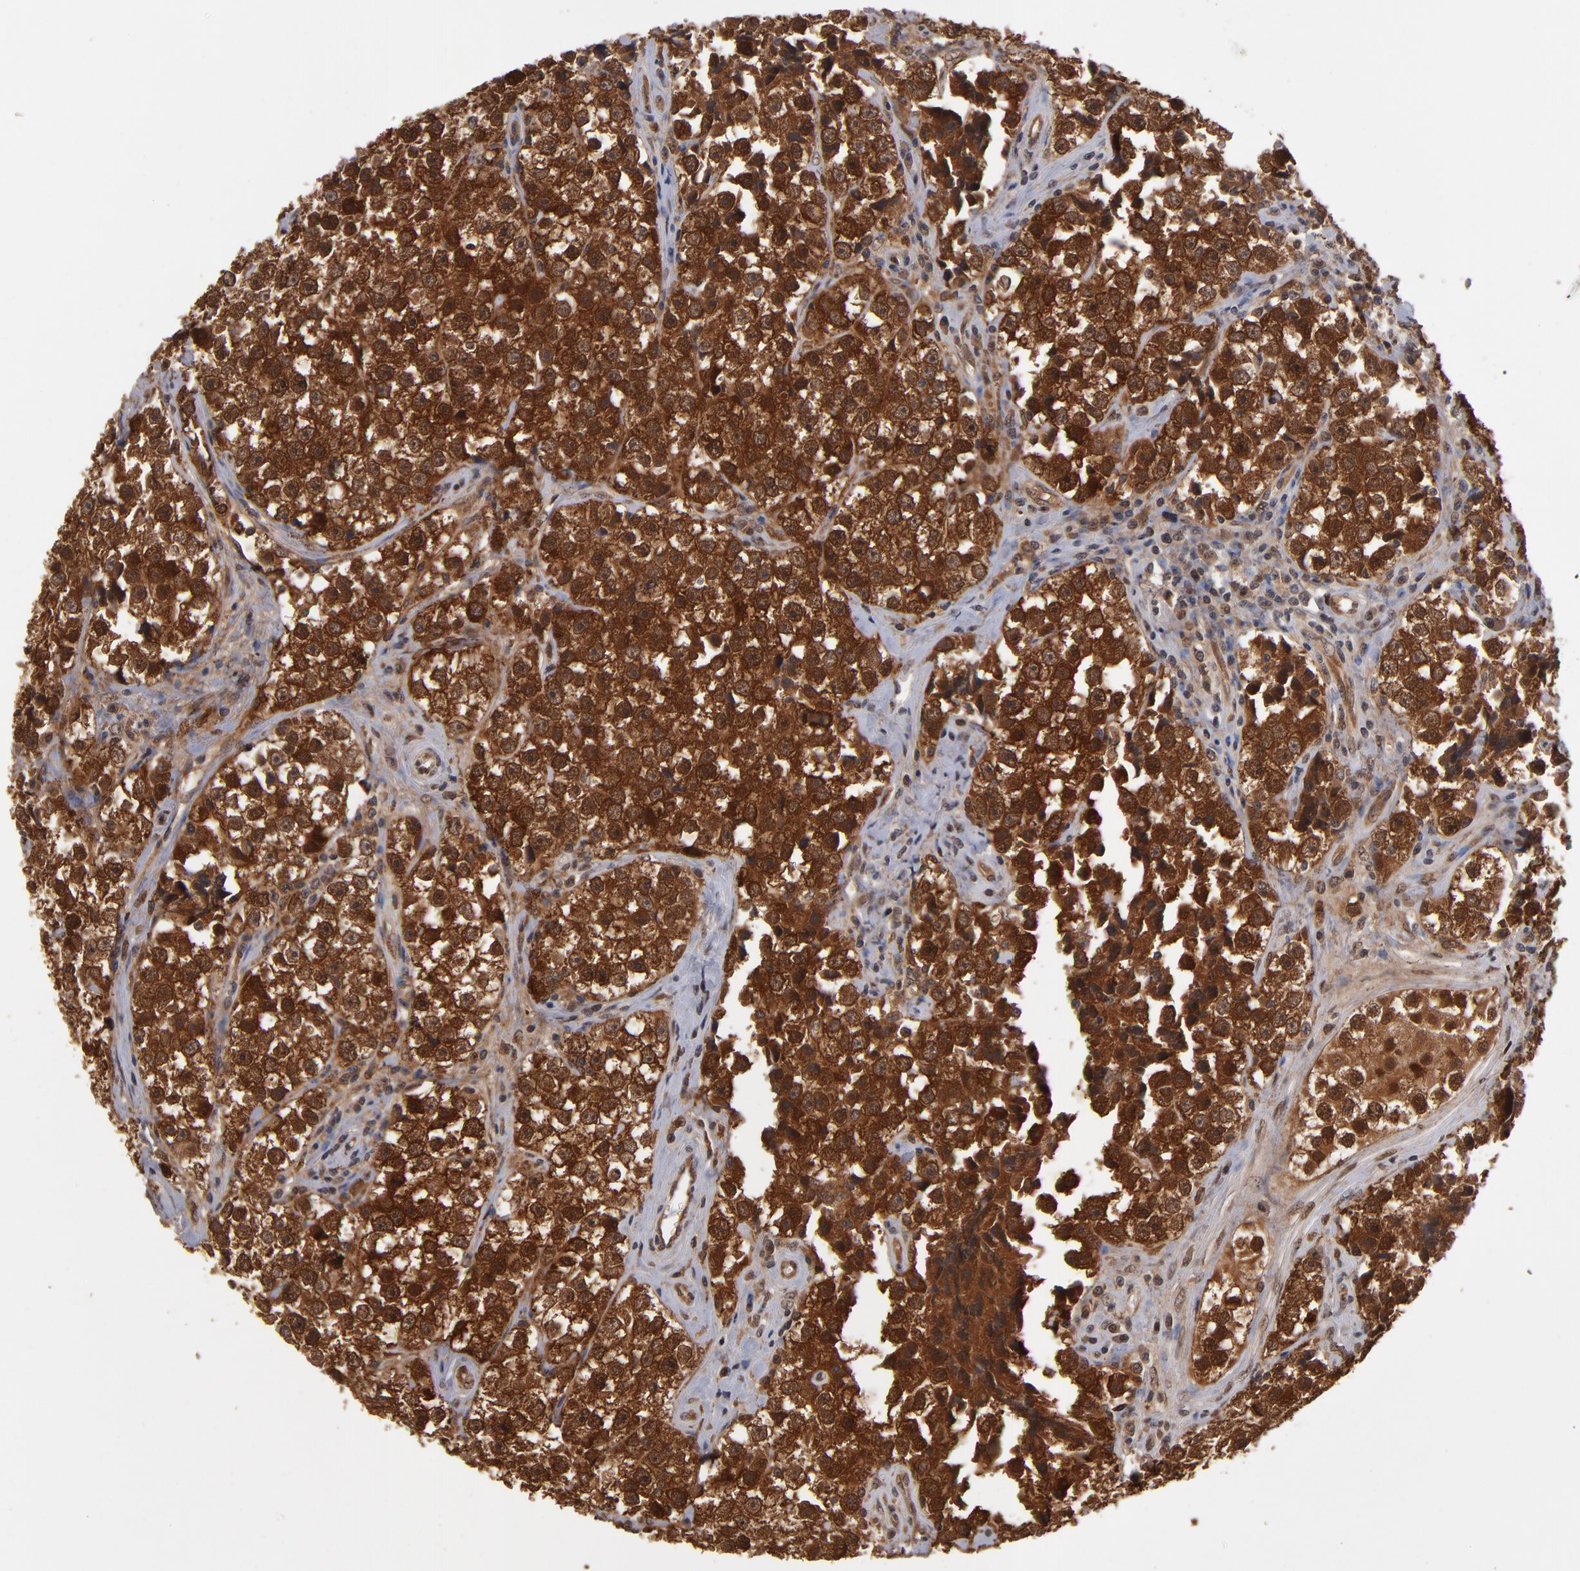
{"staining": {"intensity": "strong", "quantity": ">75%", "location": "cytoplasmic/membranous,nuclear"}, "tissue": "testis cancer", "cell_type": "Tumor cells", "image_type": "cancer", "snomed": [{"axis": "morphology", "description": "Seminoma, NOS"}, {"axis": "topography", "description": "Testis"}], "caption": "Protein expression analysis of human seminoma (testis) reveals strong cytoplasmic/membranous and nuclear staining in about >75% of tumor cells.", "gene": "HUWE1", "patient": {"sex": "male", "age": 32}}